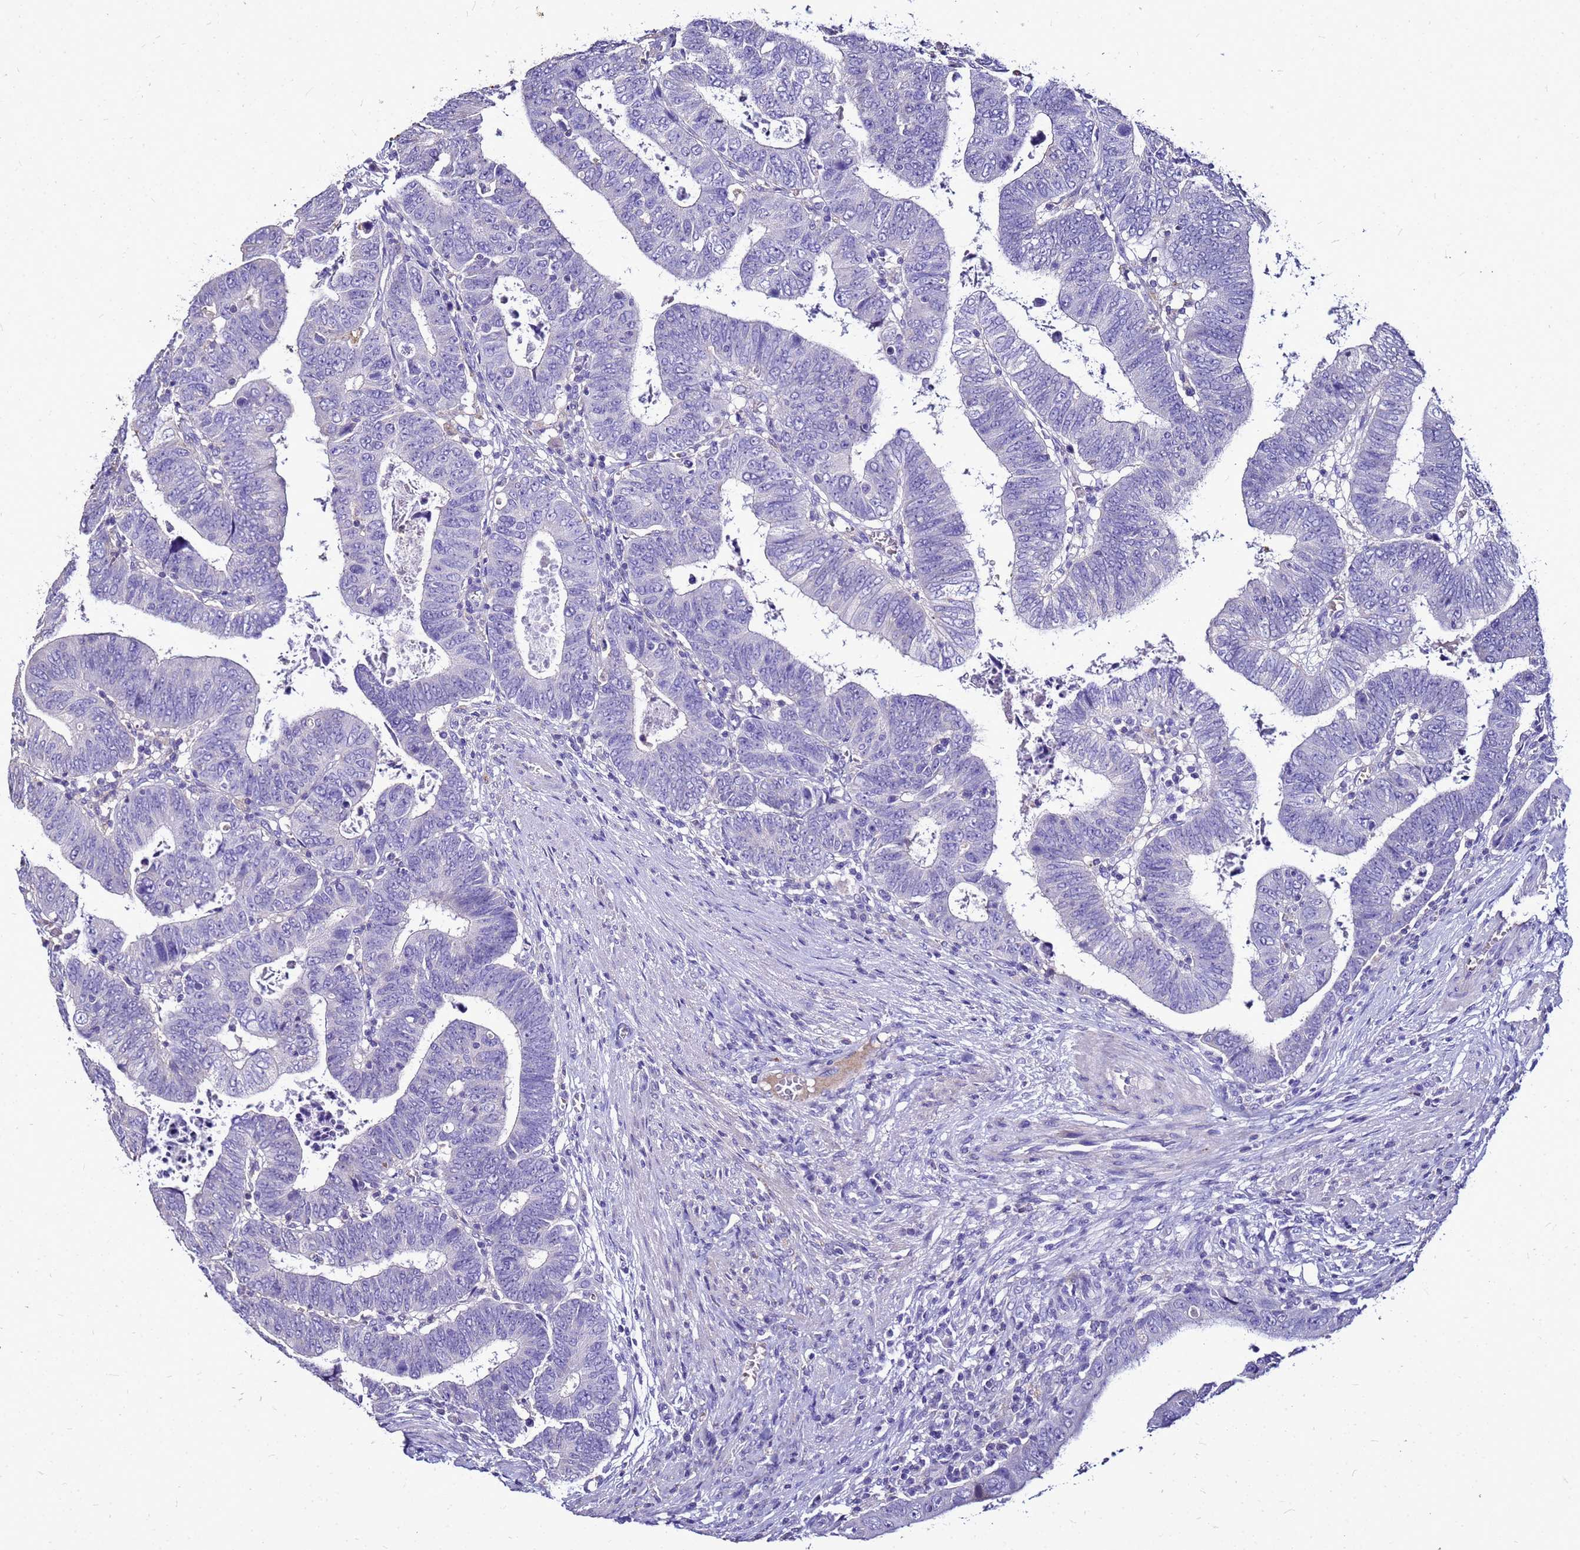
{"staining": {"intensity": "negative", "quantity": "none", "location": "none"}, "tissue": "colorectal cancer", "cell_type": "Tumor cells", "image_type": "cancer", "snomed": [{"axis": "morphology", "description": "Normal tissue, NOS"}, {"axis": "morphology", "description": "Adenocarcinoma, NOS"}, {"axis": "topography", "description": "Rectum"}], "caption": "This is an immunohistochemistry micrograph of human colorectal adenocarcinoma. There is no positivity in tumor cells.", "gene": "S100A2", "patient": {"sex": "female", "age": 65}}